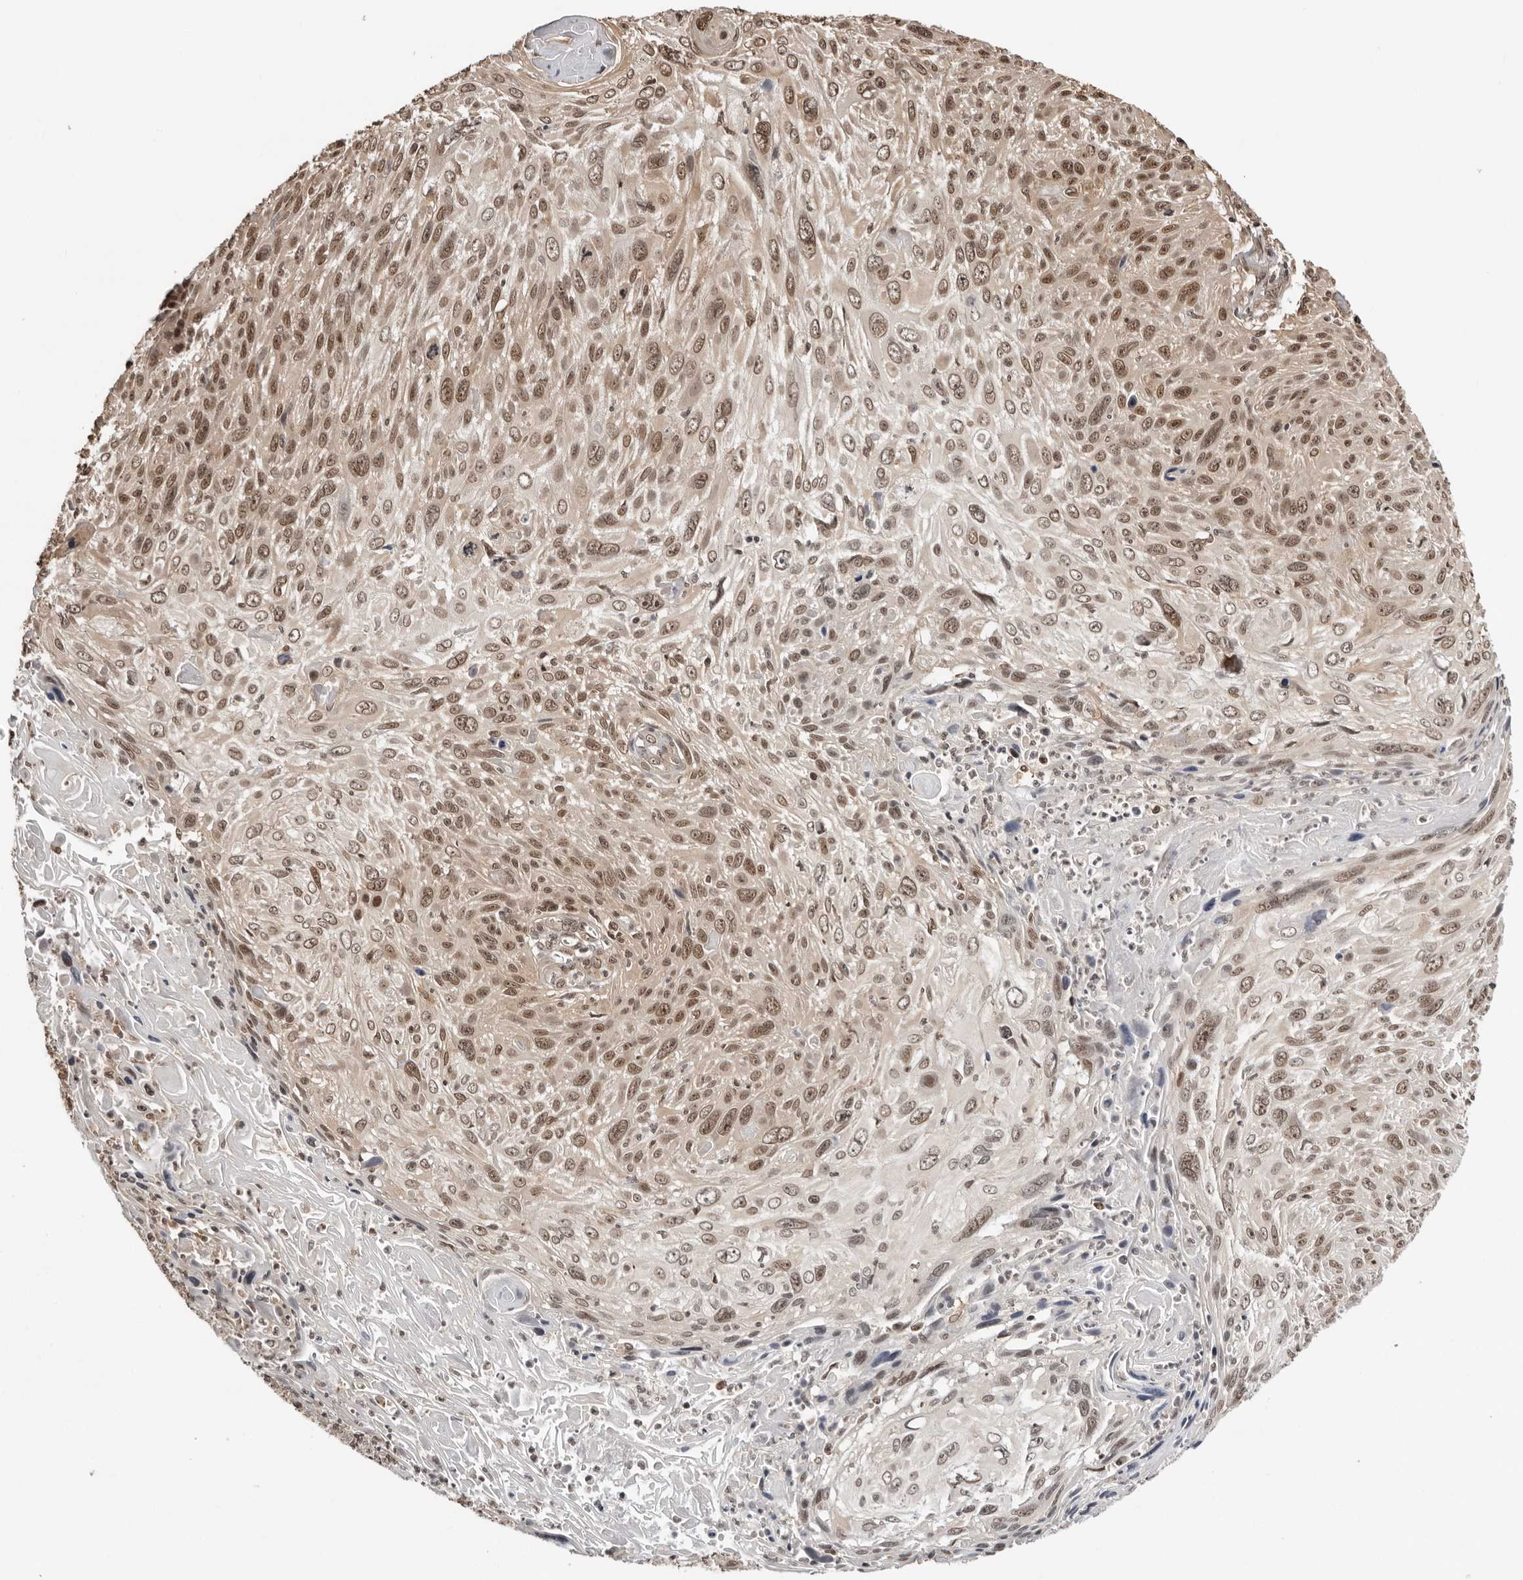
{"staining": {"intensity": "moderate", "quantity": ">75%", "location": "nuclear"}, "tissue": "cervical cancer", "cell_type": "Tumor cells", "image_type": "cancer", "snomed": [{"axis": "morphology", "description": "Squamous cell carcinoma, NOS"}, {"axis": "topography", "description": "Cervix"}], "caption": "Immunohistochemical staining of cervical cancer displays medium levels of moderate nuclear protein expression in about >75% of tumor cells.", "gene": "SDE2", "patient": {"sex": "female", "age": 51}}